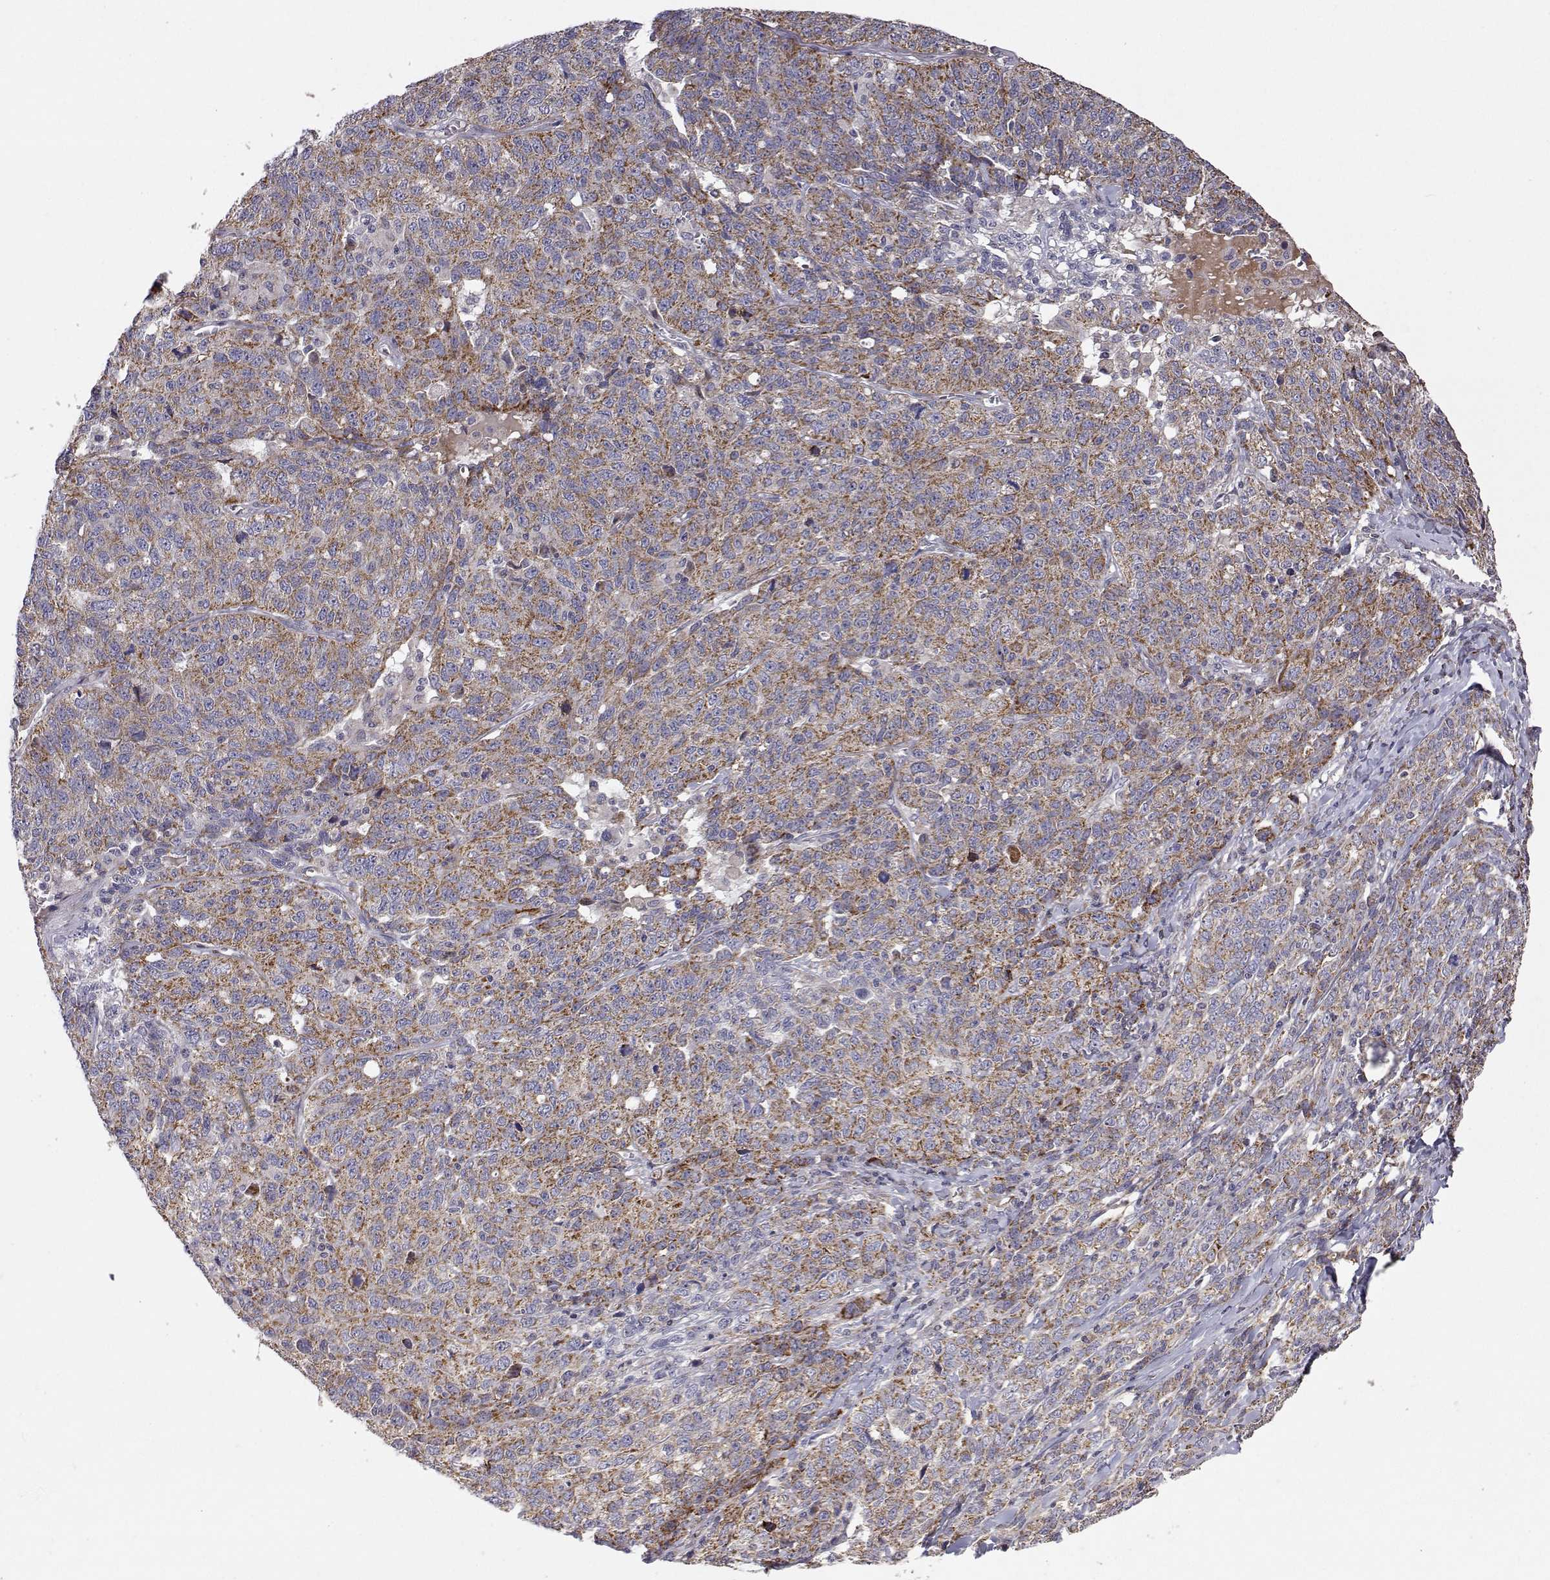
{"staining": {"intensity": "moderate", "quantity": ">75%", "location": "cytoplasmic/membranous"}, "tissue": "ovarian cancer", "cell_type": "Tumor cells", "image_type": "cancer", "snomed": [{"axis": "morphology", "description": "Cystadenocarcinoma, serous, NOS"}, {"axis": "topography", "description": "Ovary"}], "caption": "Immunohistochemistry (DAB (3,3'-diaminobenzidine)) staining of human ovarian cancer (serous cystadenocarcinoma) shows moderate cytoplasmic/membranous protein expression in about >75% of tumor cells. (Brightfield microscopy of DAB IHC at high magnification).", "gene": "MRPL3", "patient": {"sex": "female", "age": 71}}